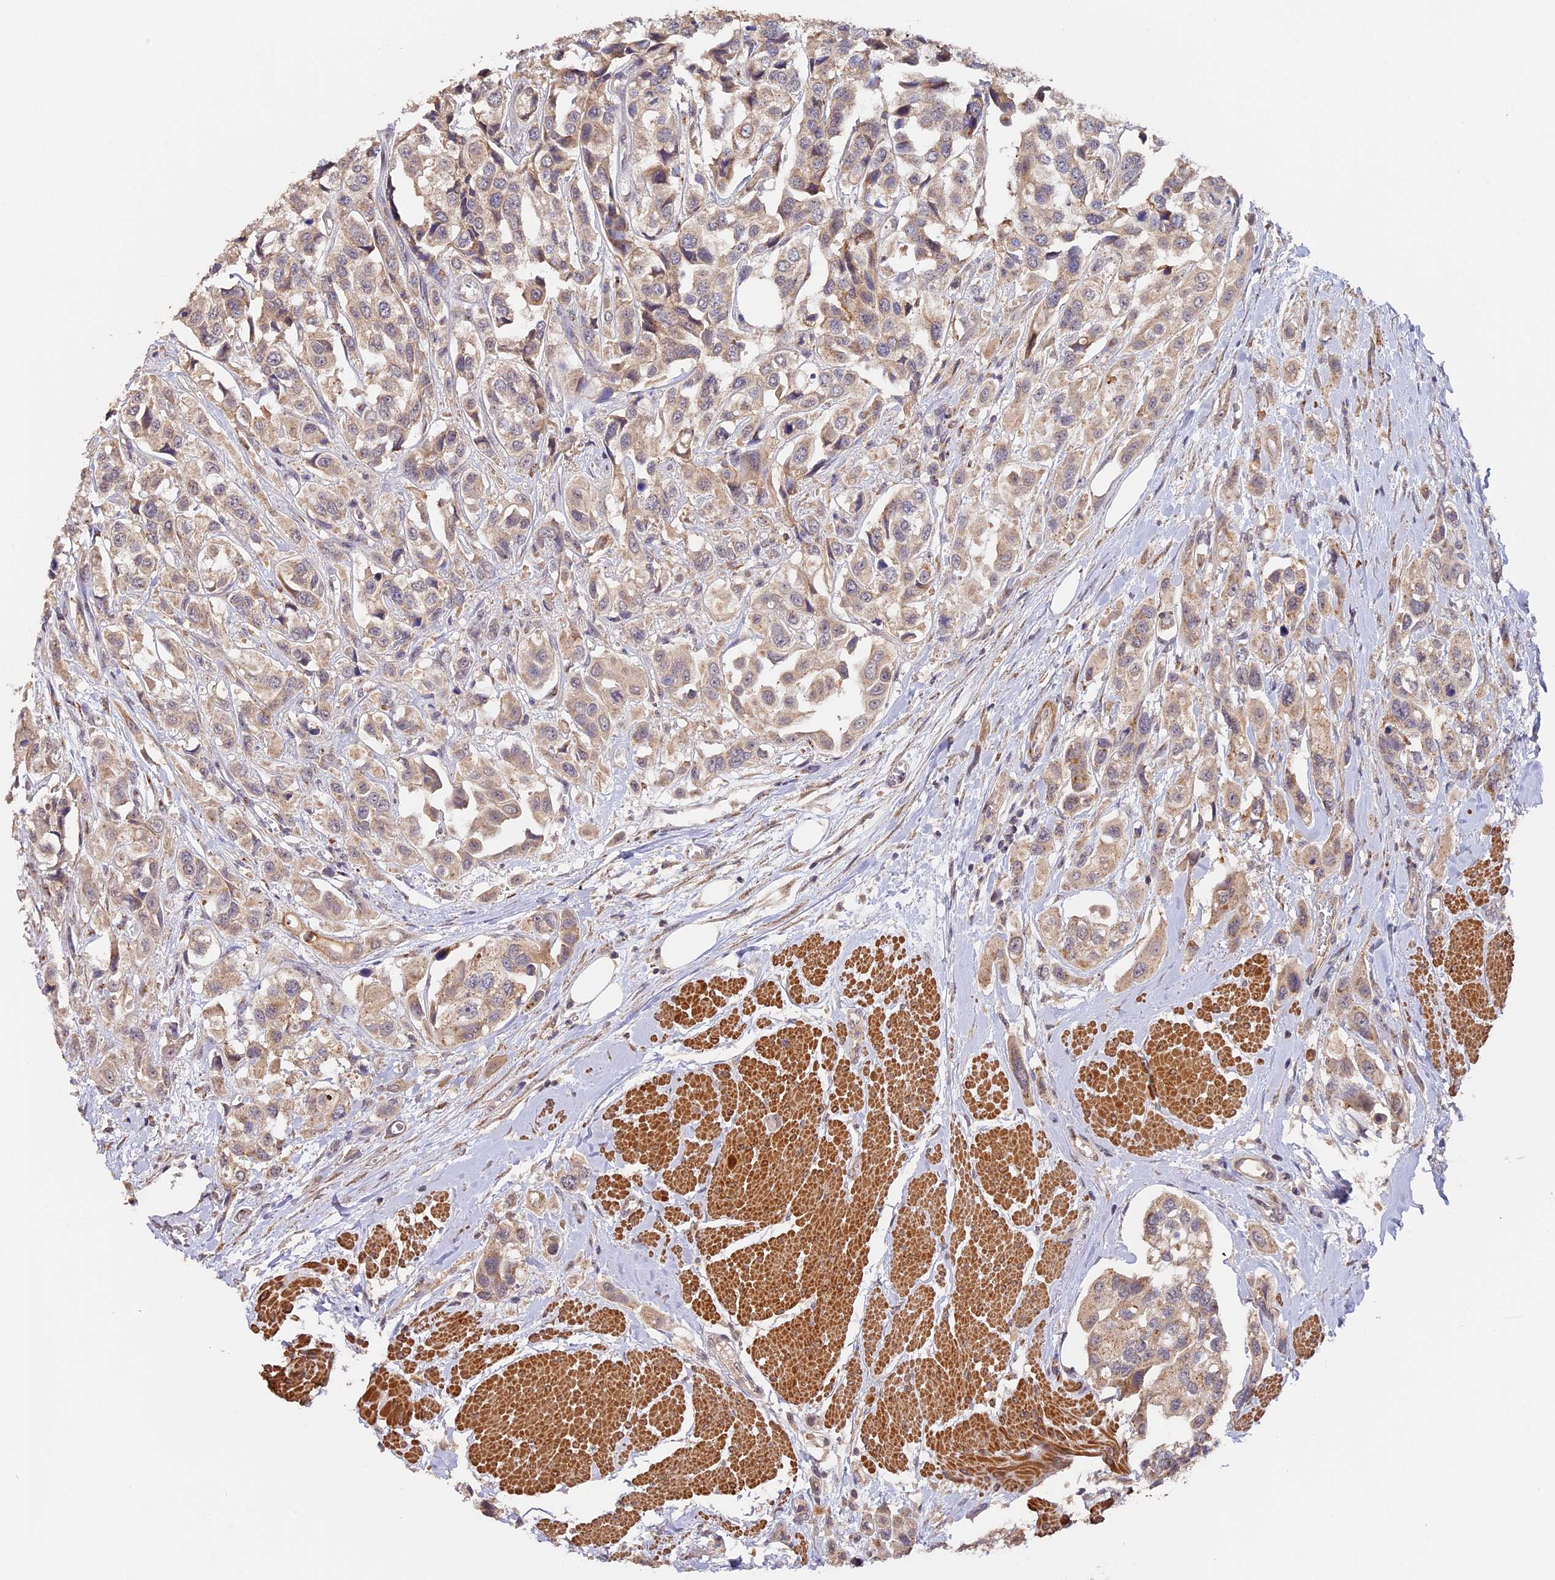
{"staining": {"intensity": "weak", "quantity": "25%-75%", "location": "cytoplasmic/membranous"}, "tissue": "urothelial cancer", "cell_type": "Tumor cells", "image_type": "cancer", "snomed": [{"axis": "morphology", "description": "Urothelial carcinoma, High grade"}, {"axis": "topography", "description": "Urinary bladder"}], "caption": "This micrograph demonstrates immunohistochemistry staining of human urothelial cancer, with low weak cytoplasmic/membranous positivity in approximately 25%-75% of tumor cells.", "gene": "TANGO6", "patient": {"sex": "male", "age": 67}}